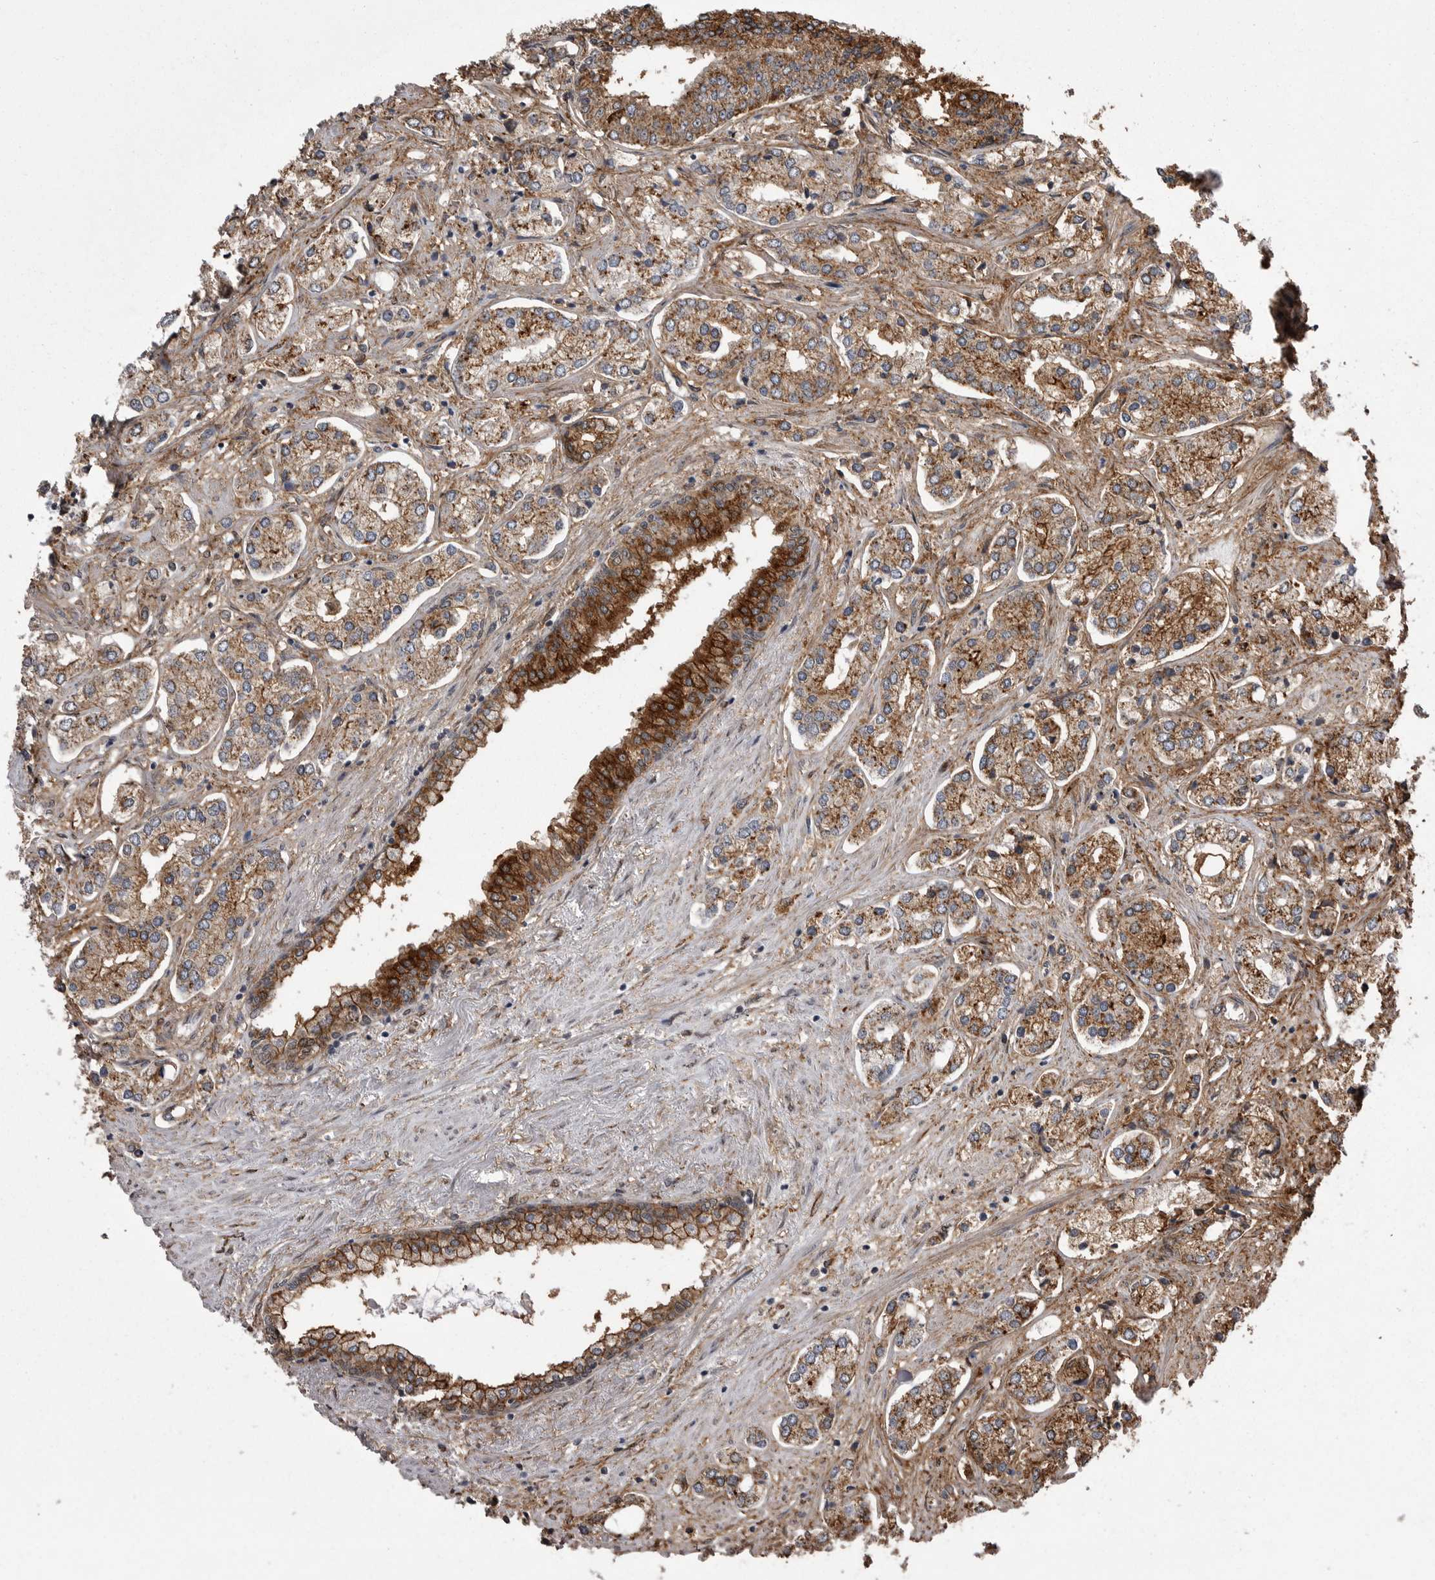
{"staining": {"intensity": "moderate", "quantity": ">75%", "location": "cytoplasmic/membranous"}, "tissue": "prostate cancer", "cell_type": "Tumor cells", "image_type": "cancer", "snomed": [{"axis": "morphology", "description": "Adenocarcinoma, High grade"}, {"axis": "topography", "description": "Prostate"}], "caption": "Approximately >75% of tumor cells in human high-grade adenocarcinoma (prostate) show moderate cytoplasmic/membranous protein staining as visualized by brown immunohistochemical staining.", "gene": "ABL1", "patient": {"sex": "male", "age": 66}}